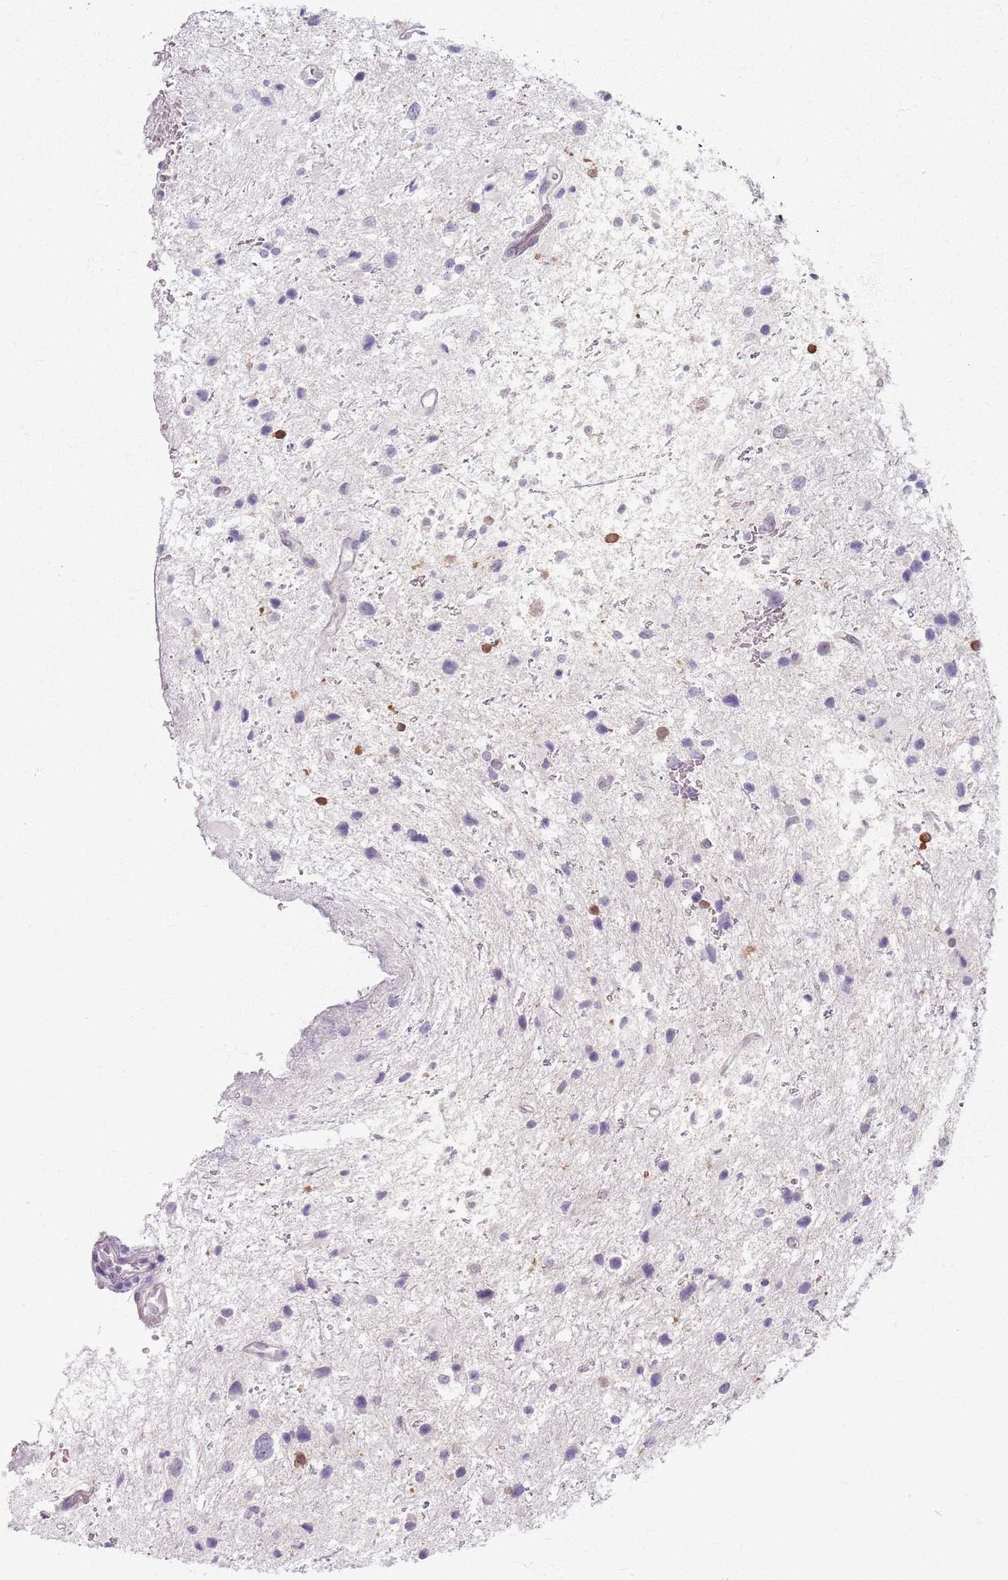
{"staining": {"intensity": "moderate", "quantity": "<25%", "location": "nuclear"}, "tissue": "glioma", "cell_type": "Tumor cells", "image_type": "cancer", "snomed": [{"axis": "morphology", "description": "Glioma, malignant, Low grade"}, {"axis": "topography", "description": "Brain"}], "caption": "A high-resolution photomicrograph shows IHC staining of malignant low-grade glioma, which demonstrates moderate nuclear positivity in approximately <25% of tumor cells.", "gene": "CRIPT", "patient": {"sex": "female", "age": 32}}